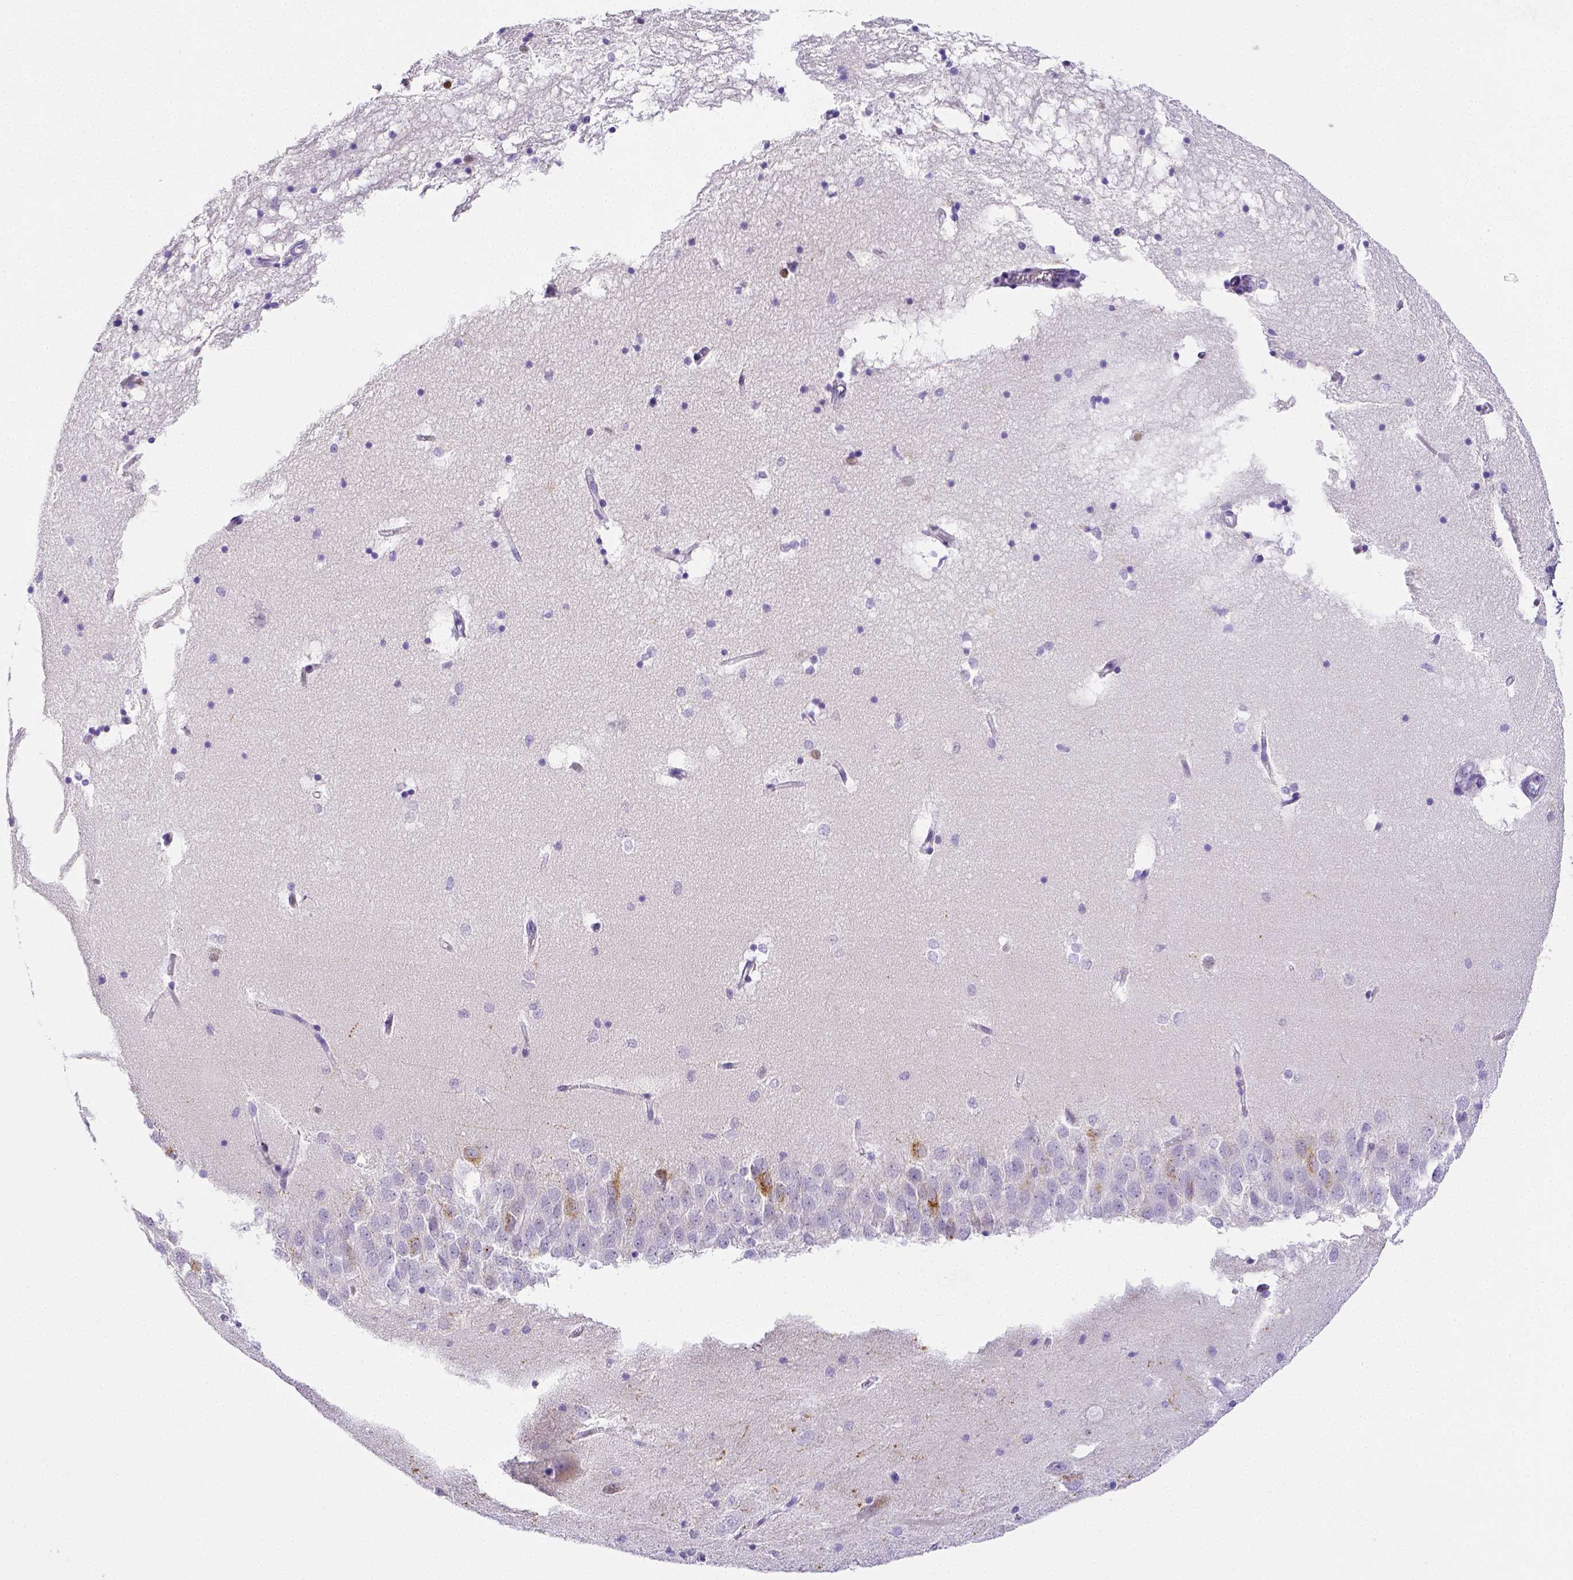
{"staining": {"intensity": "negative", "quantity": "none", "location": "none"}, "tissue": "hippocampus", "cell_type": "Glial cells", "image_type": "normal", "snomed": [{"axis": "morphology", "description": "Normal tissue, NOS"}, {"axis": "topography", "description": "Hippocampus"}], "caption": "This is a image of immunohistochemistry staining of benign hippocampus, which shows no positivity in glial cells. Brightfield microscopy of immunohistochemistry stained with DAB (3,3'-diaminobenzidine) (brown) and hematoxylin (blue), captured at high magnification.", "gene": "ARHGAP36", "patient": {"sex": "male", "age": 58}}